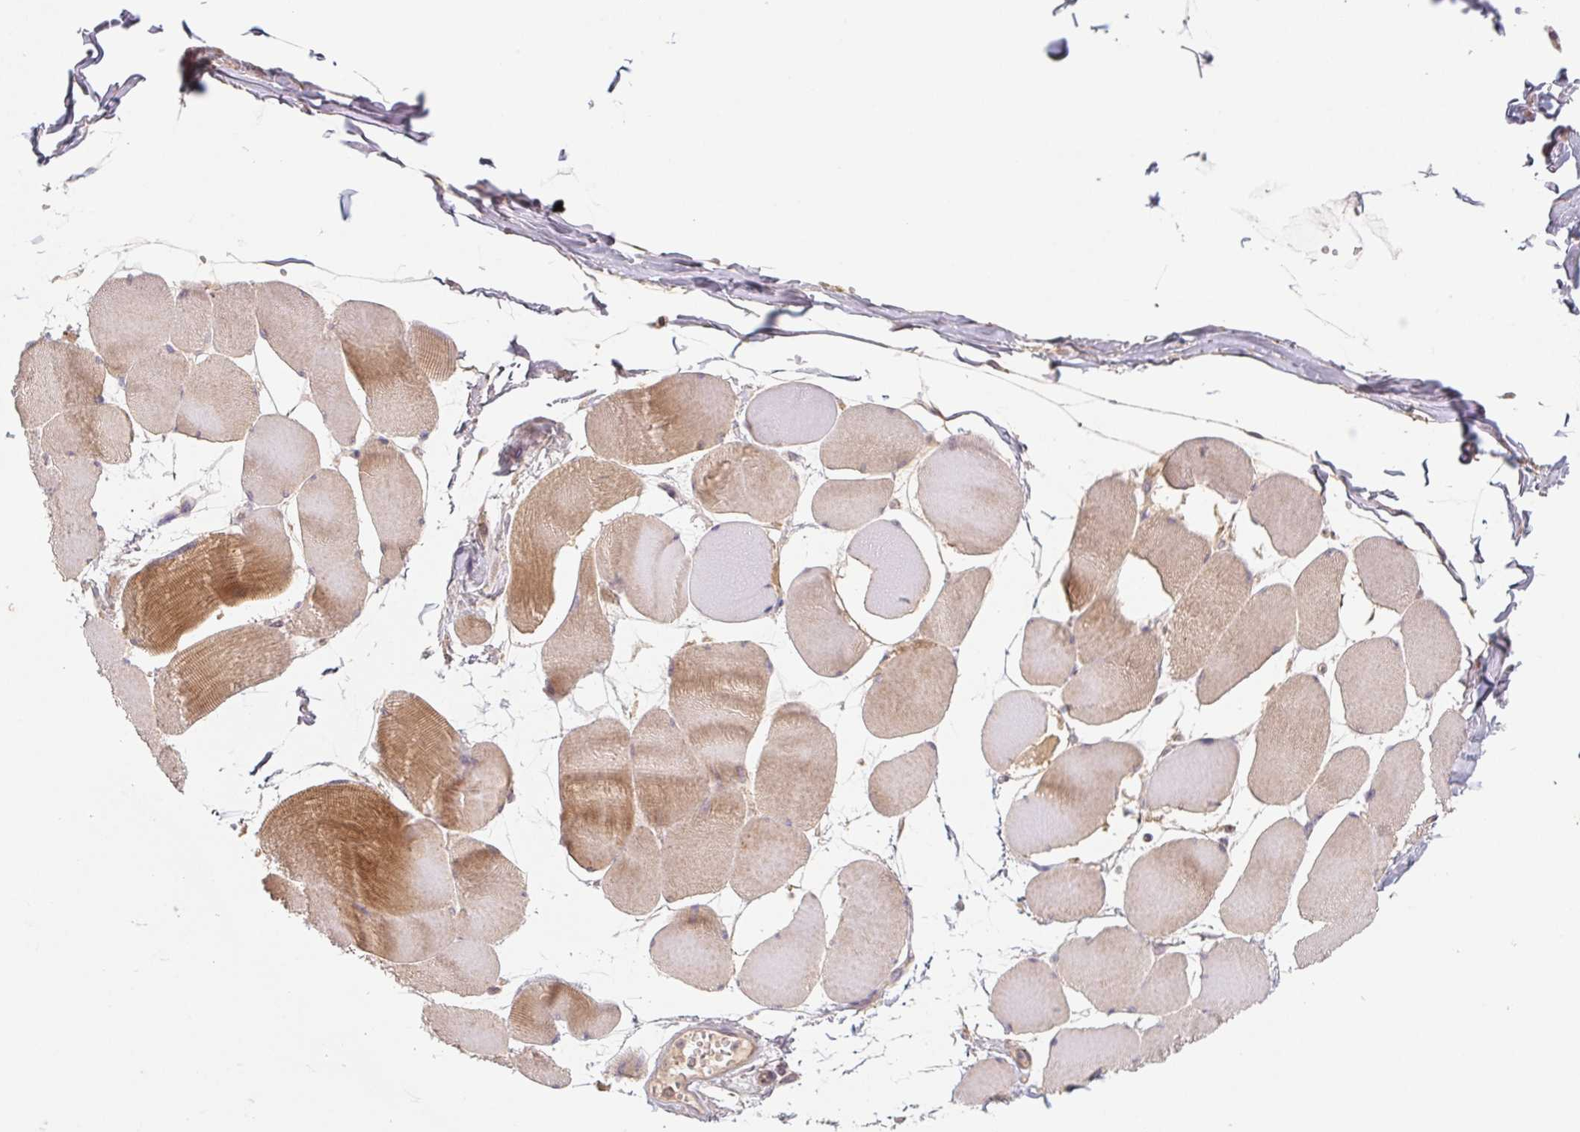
{"staining": {"intensity": "strong", "quantity": "25%-75%", "location": "cytoplasmic/membranous"}, "tissue": "skeletal muscle", "cell_type": "Myocytes", "image_type": "normal", "snomed": [{"axis": "morphology", "description": "Normal tissue, NOS"}, {"axis": "topography", "description": "Skeletal muscle"}], "caption": "A high amount of strong cytoplasmic/membranous staining is seen in approximately 25%-75% of myocytes in unremarkable skeletal muscle.", "gene": "MTHFD1L", "patient": {"sex": "female", "age": 75}}